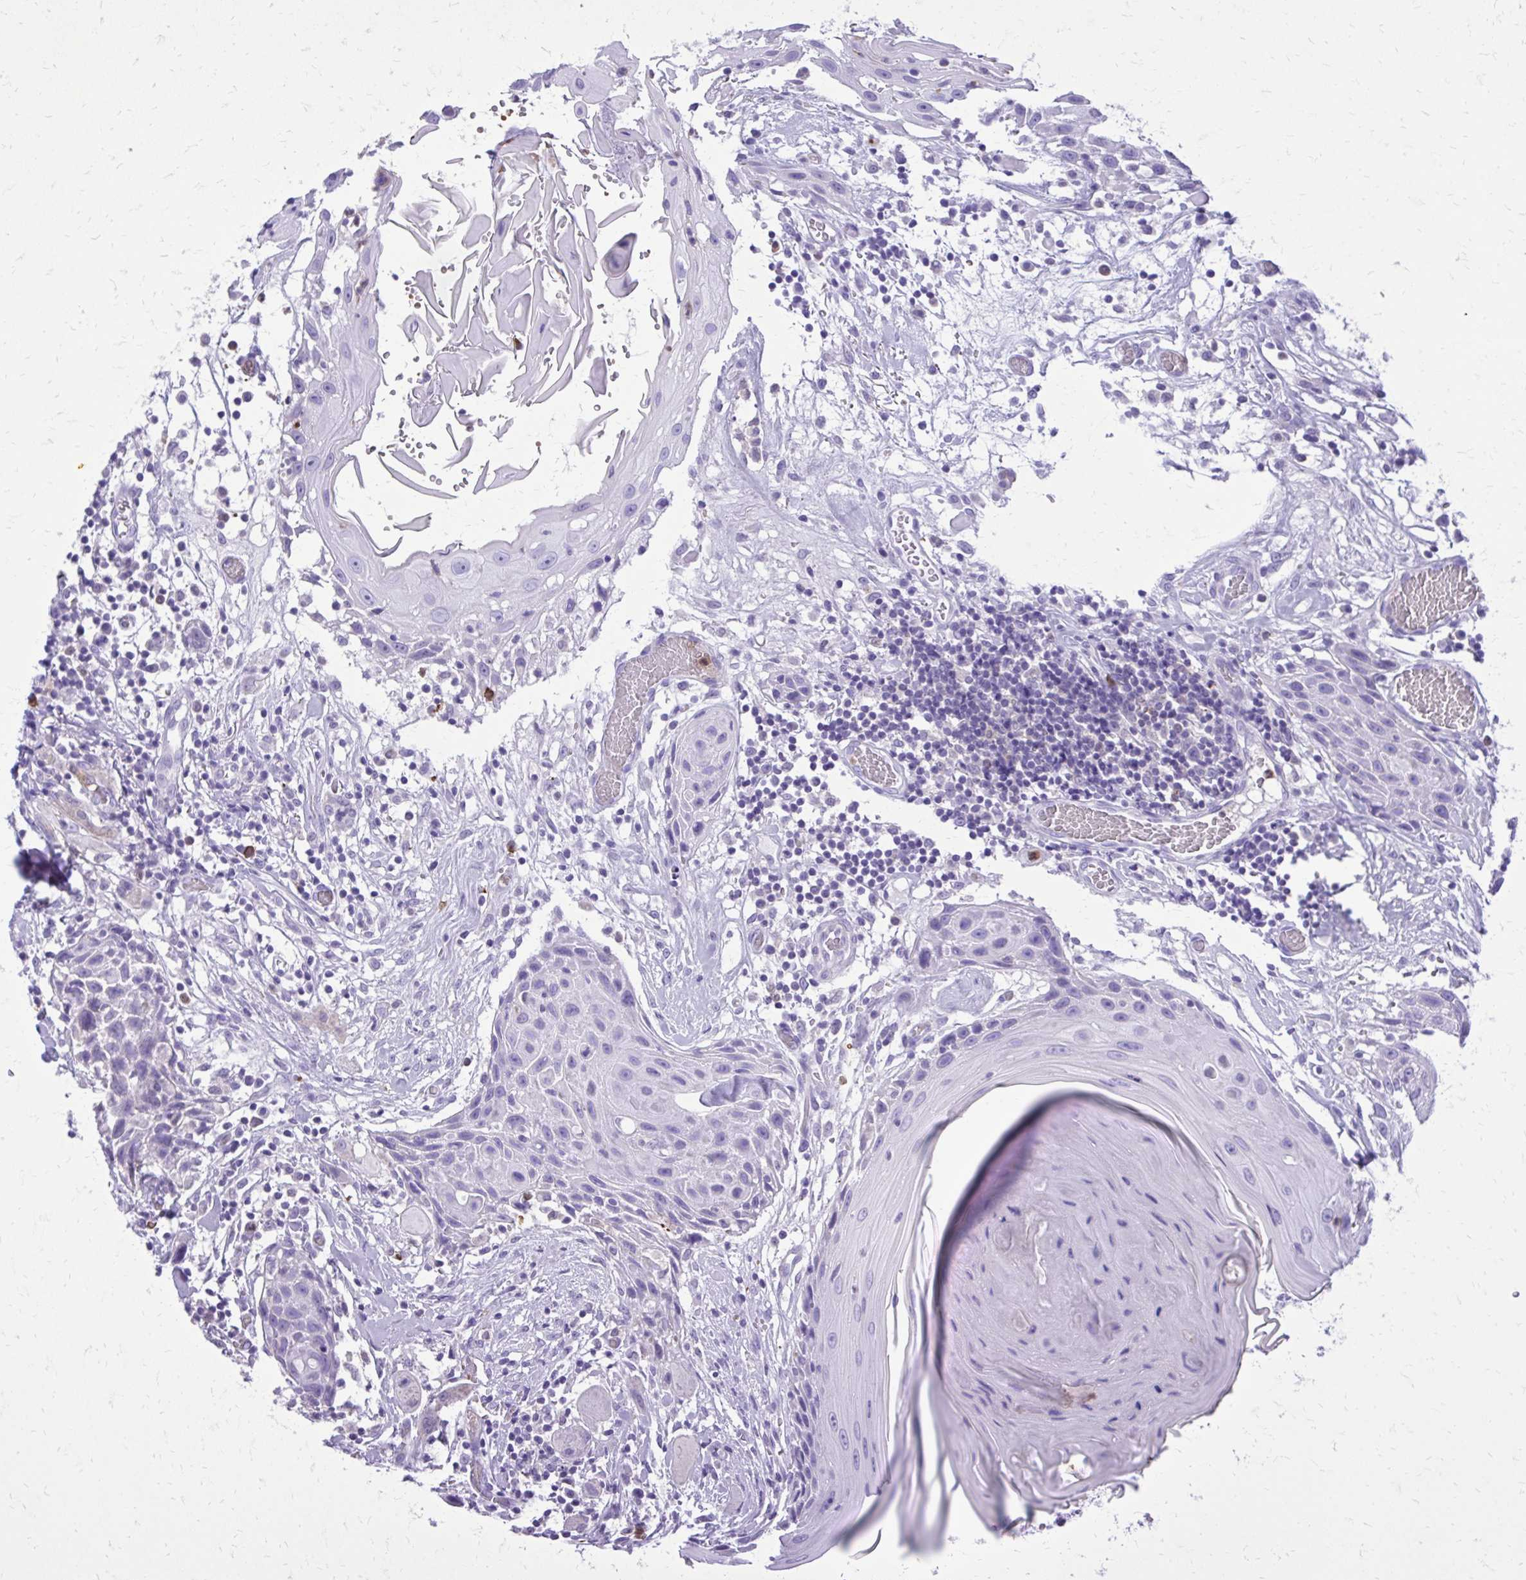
{"staining": {"intensity": "negative", "quantity": "none", "location": "none"}, "tissue": "head and neck cancer", "cell_type": "Tumor cells", "image_type": "cancer", "snomed": [{"axis": "morphology", "description": "Squamous cell carcinoma, NOS"}, {"axis": "topography", "description": "Oral tissue"}, {"axis": "topography", "description": "Head-Neck"}], "caption": "An image of human head and neck squamous cell carcinoma is negative for staining in tumor cells.", "gene": "CAT", "patient": {"sex": "male", "age": 49}}